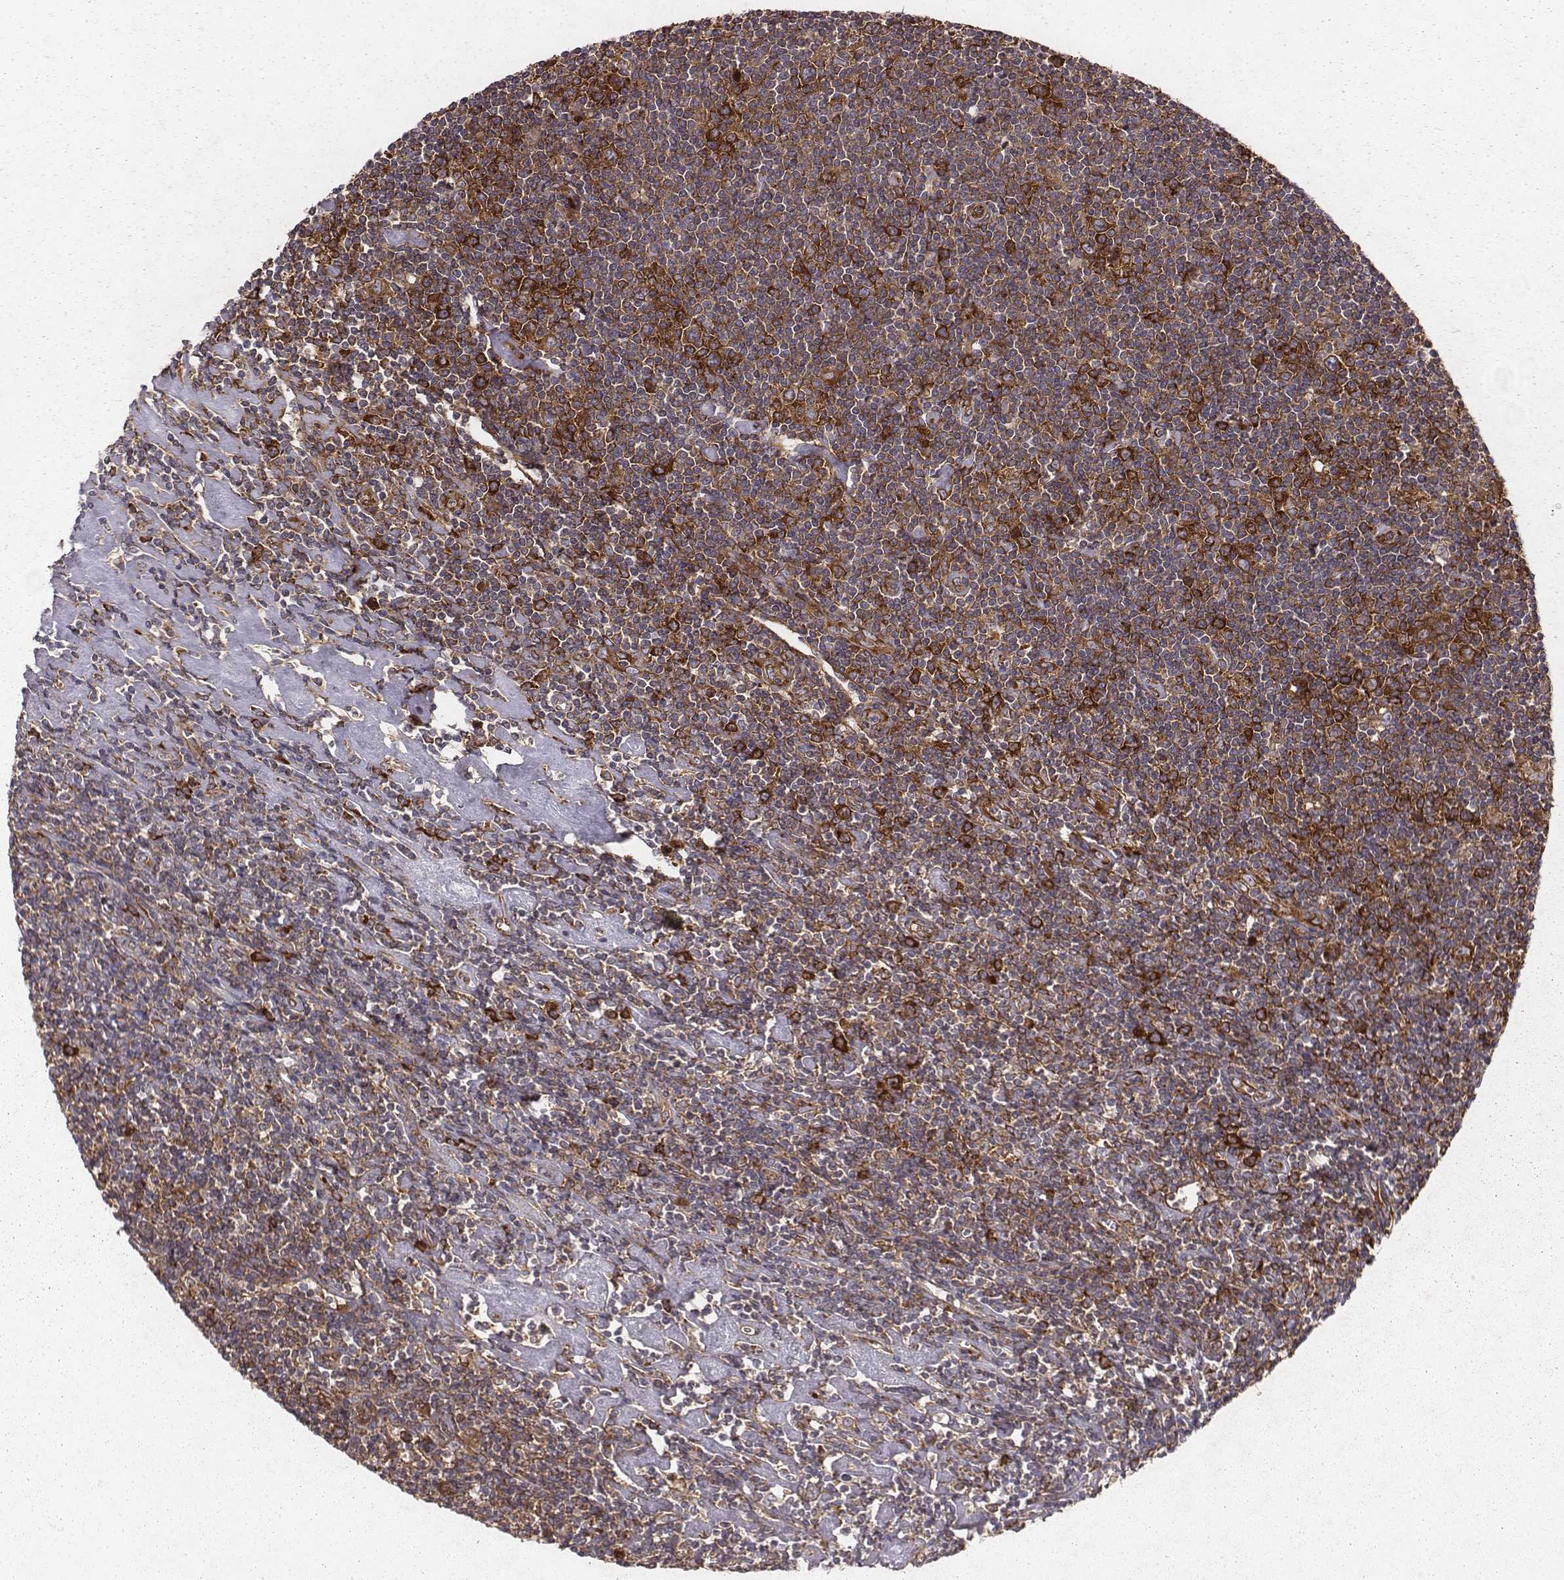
{"staining": {"intensity": "strong", "quantity": ">75%", "location": "cytoplasmic/membranous"}, "tissue": "lymphoma", "cell_type": "Tumor cells", "image_type": "cancer", "snomed": [{"axis": "morphology", "description": "Hodgkin's disease, NOS"}, {"axis": "topography", "description": "Lymph node"}], "caption": "IHC (DAB) staining of lymphoma reveals strong cytoplasmic/membranous protein expression in approximately >75% of tumor cells. (Stains: DAB (3,3'-diaminobenzidine) in brown, nuclei in blue, Microscopy: brightfield microscopy at high magnification).", "gene": "TXLNA", "patient": {"sex": "male", "age": 40}}